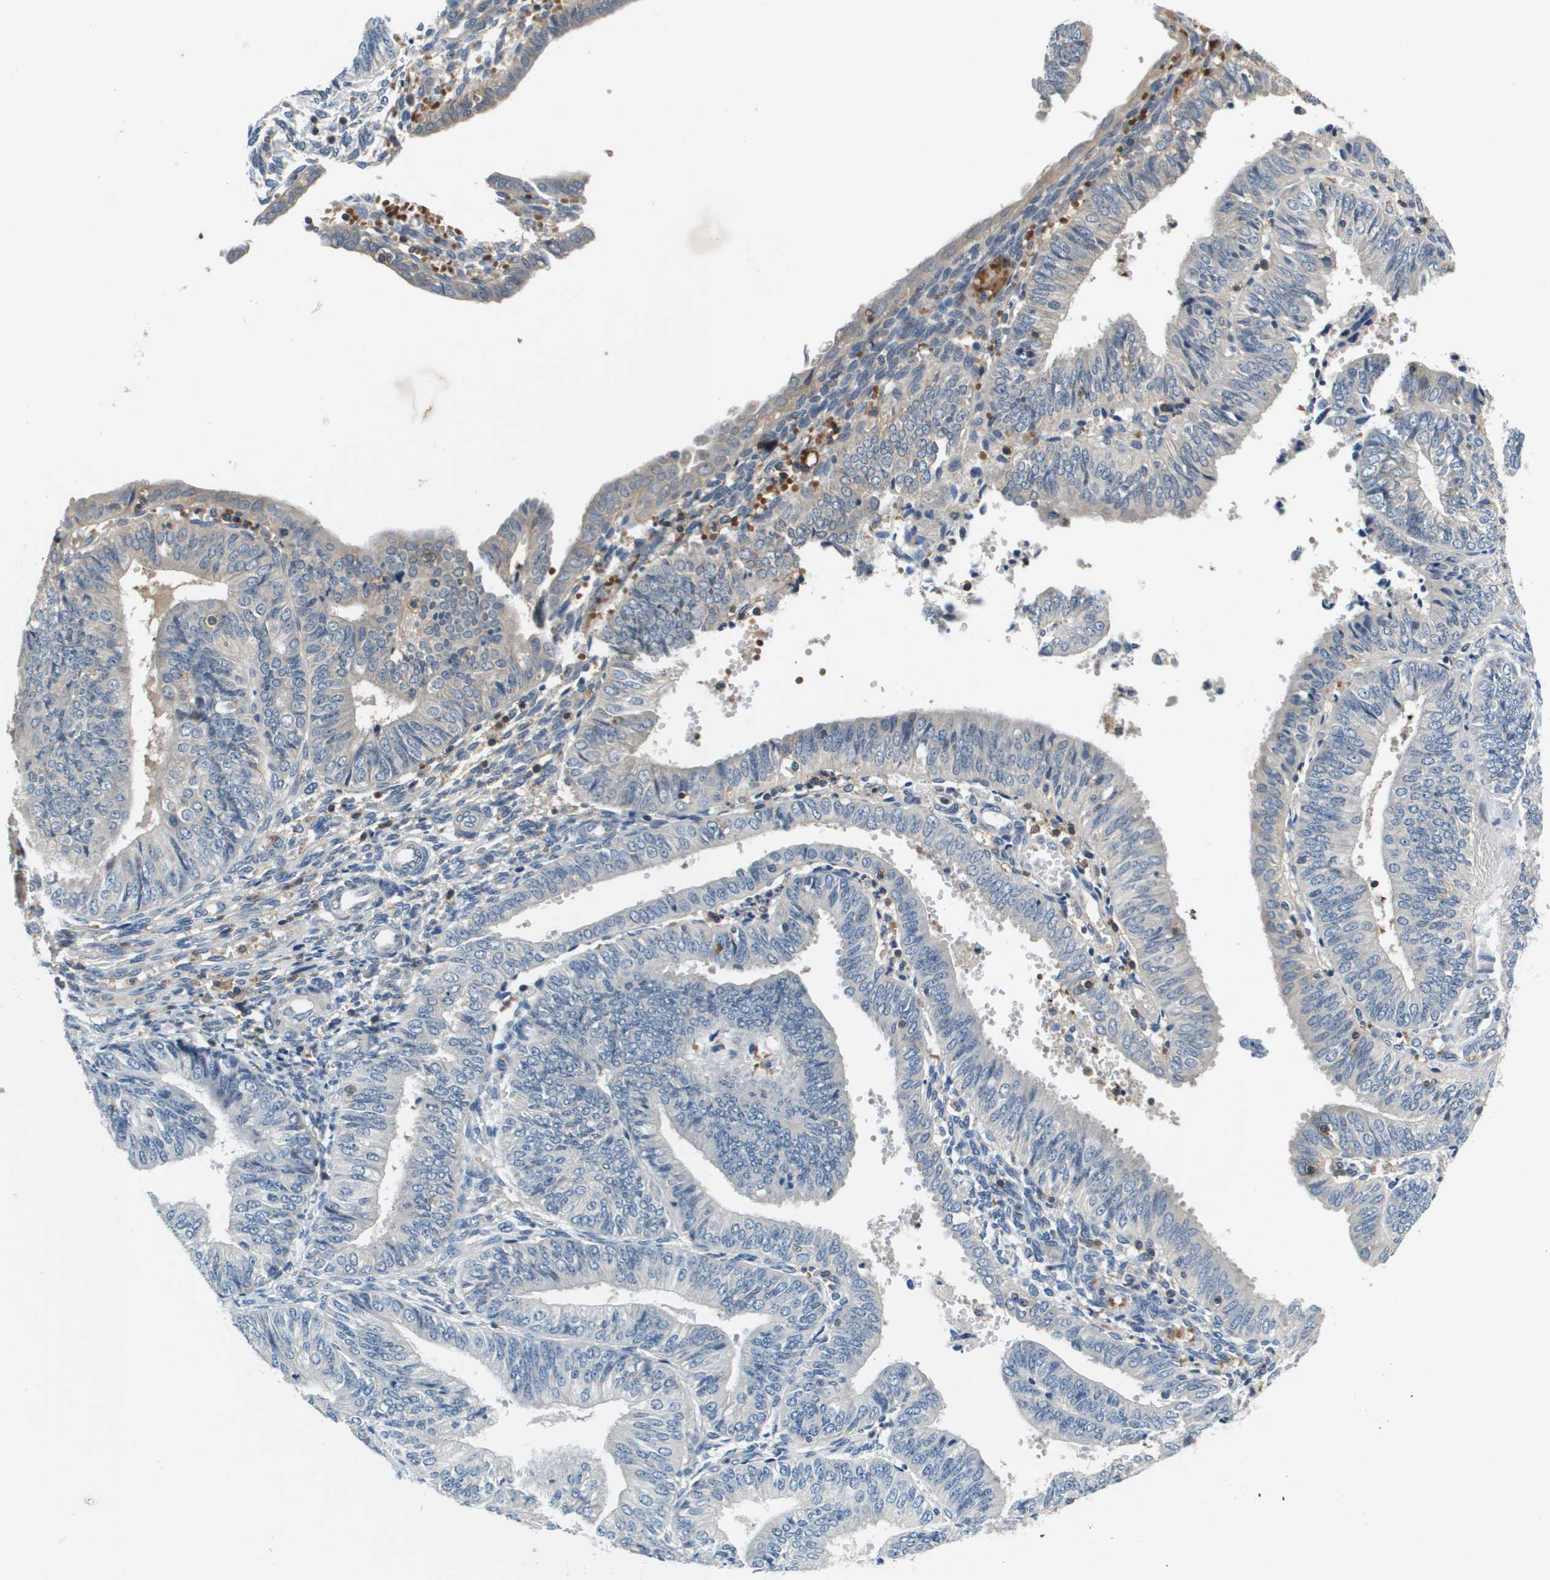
{"staining": {"intensity": "negative", "quantity": "none", "location": "none"}, "tissue": "endometrial cancer", "cell_type": "Tumor cells", "image_type": "cancer", "snomed": [{"axis": "morphology", "description": "Adenocarcinoma, NOS"}, {"axis": "topography", "description": "Endometrium"}], "caption": "A photomicrograph of human endometrial cancer is negative for staining in tumor cells.", "gene": "KCNQ5", "patient": {"sex": "female", "age": 58}}